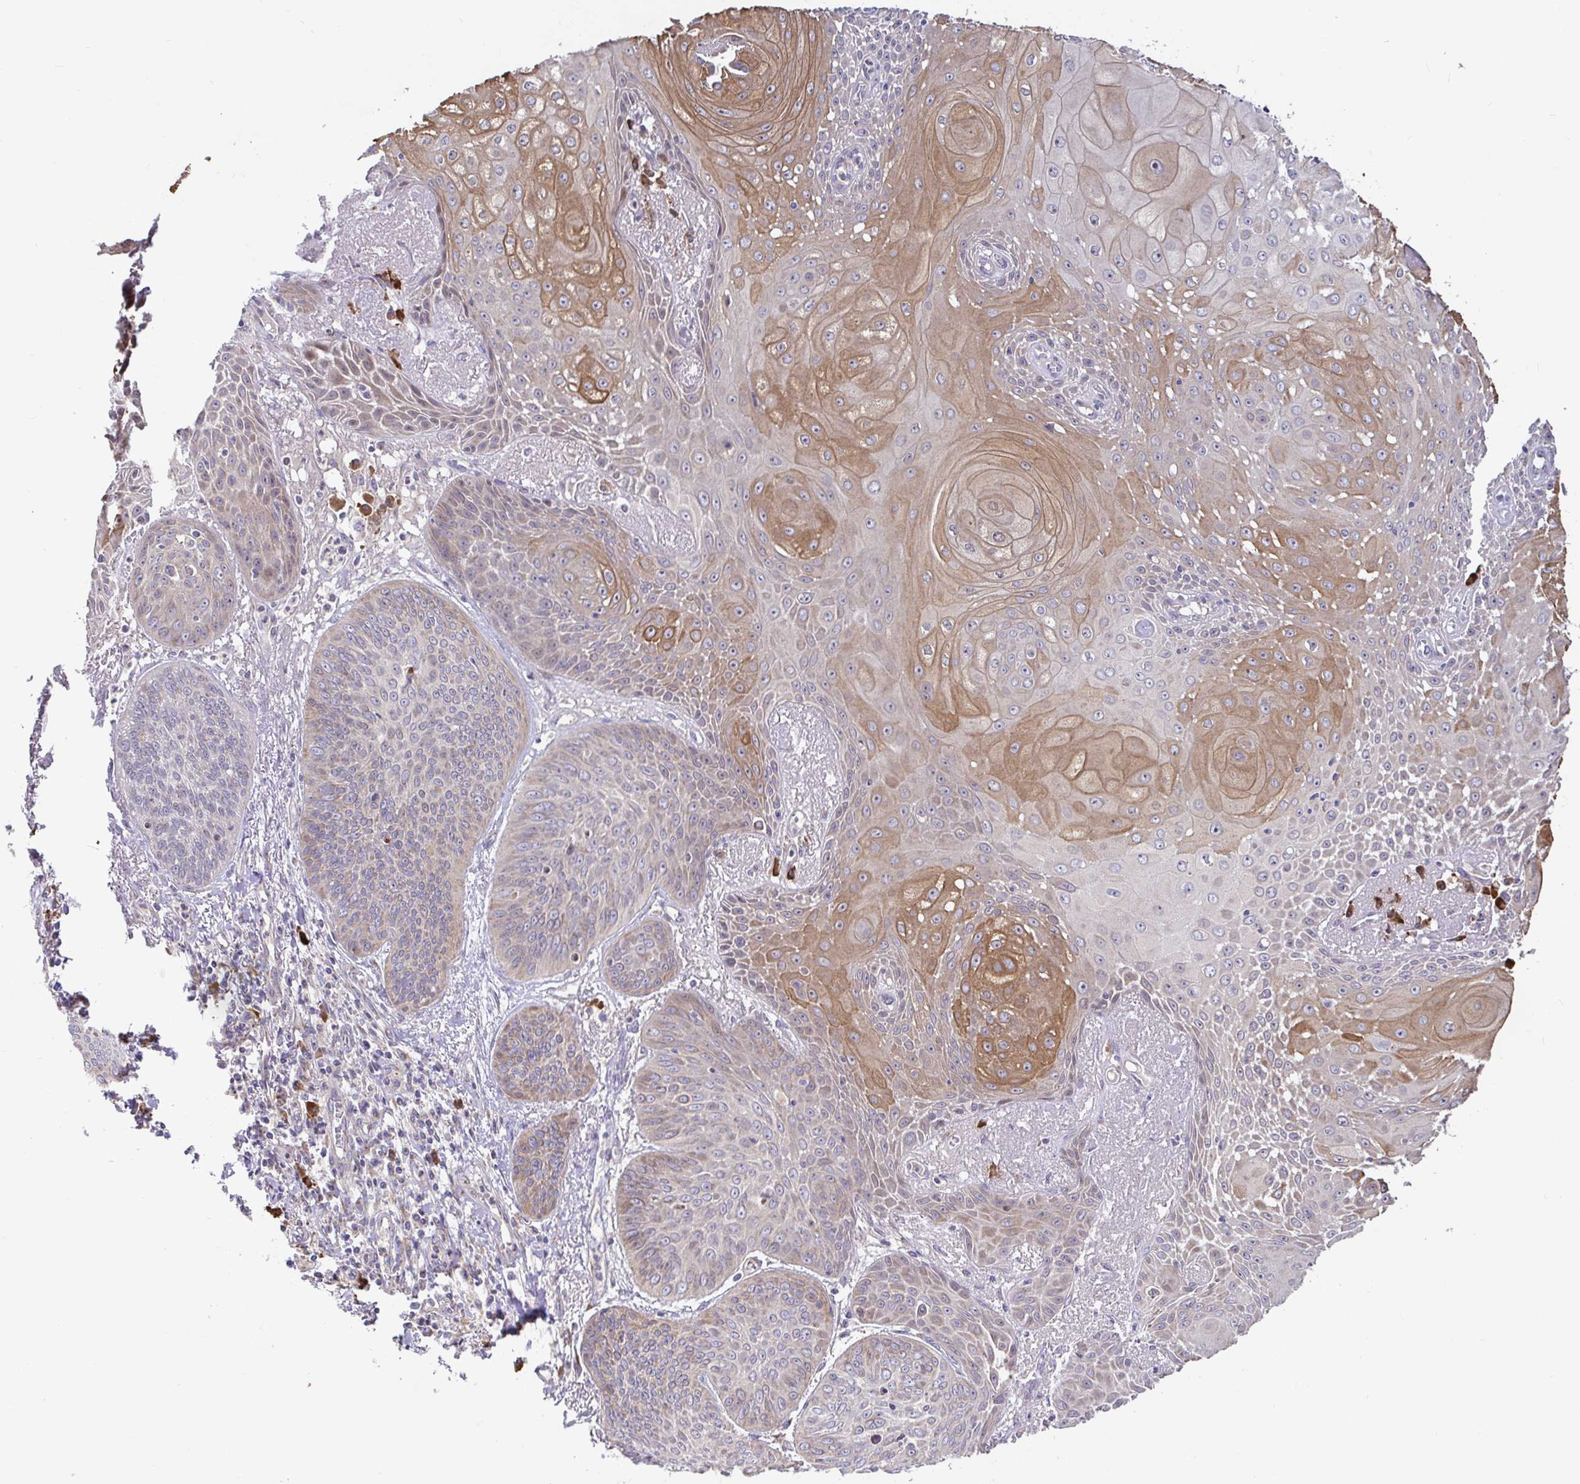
{"staining": {"intensity": "weak", "quantity": "<25%", "location": "cytoplasmic/membranous"}, "tissue": "lung cancer", "cell_type": "Tumor cells", "image_type": "cancer", "snomed": [{"axis": "morphology", "description": "Squamous cell carcinoma, NOS"}, {"axis": "topography", "description": "Lung"}], "caption": "Tumor cells are negative for brown protein staining in lung squamous cell carcinoma. Brightfield microscopy of immunohistochemistry stained with DAB (3,3'-diaminobenzidine) (brown) and hematoxylin (blue), captured at high magnification.", "gene": "ELP1", "patient": {"sex": "male", "age": 74}}